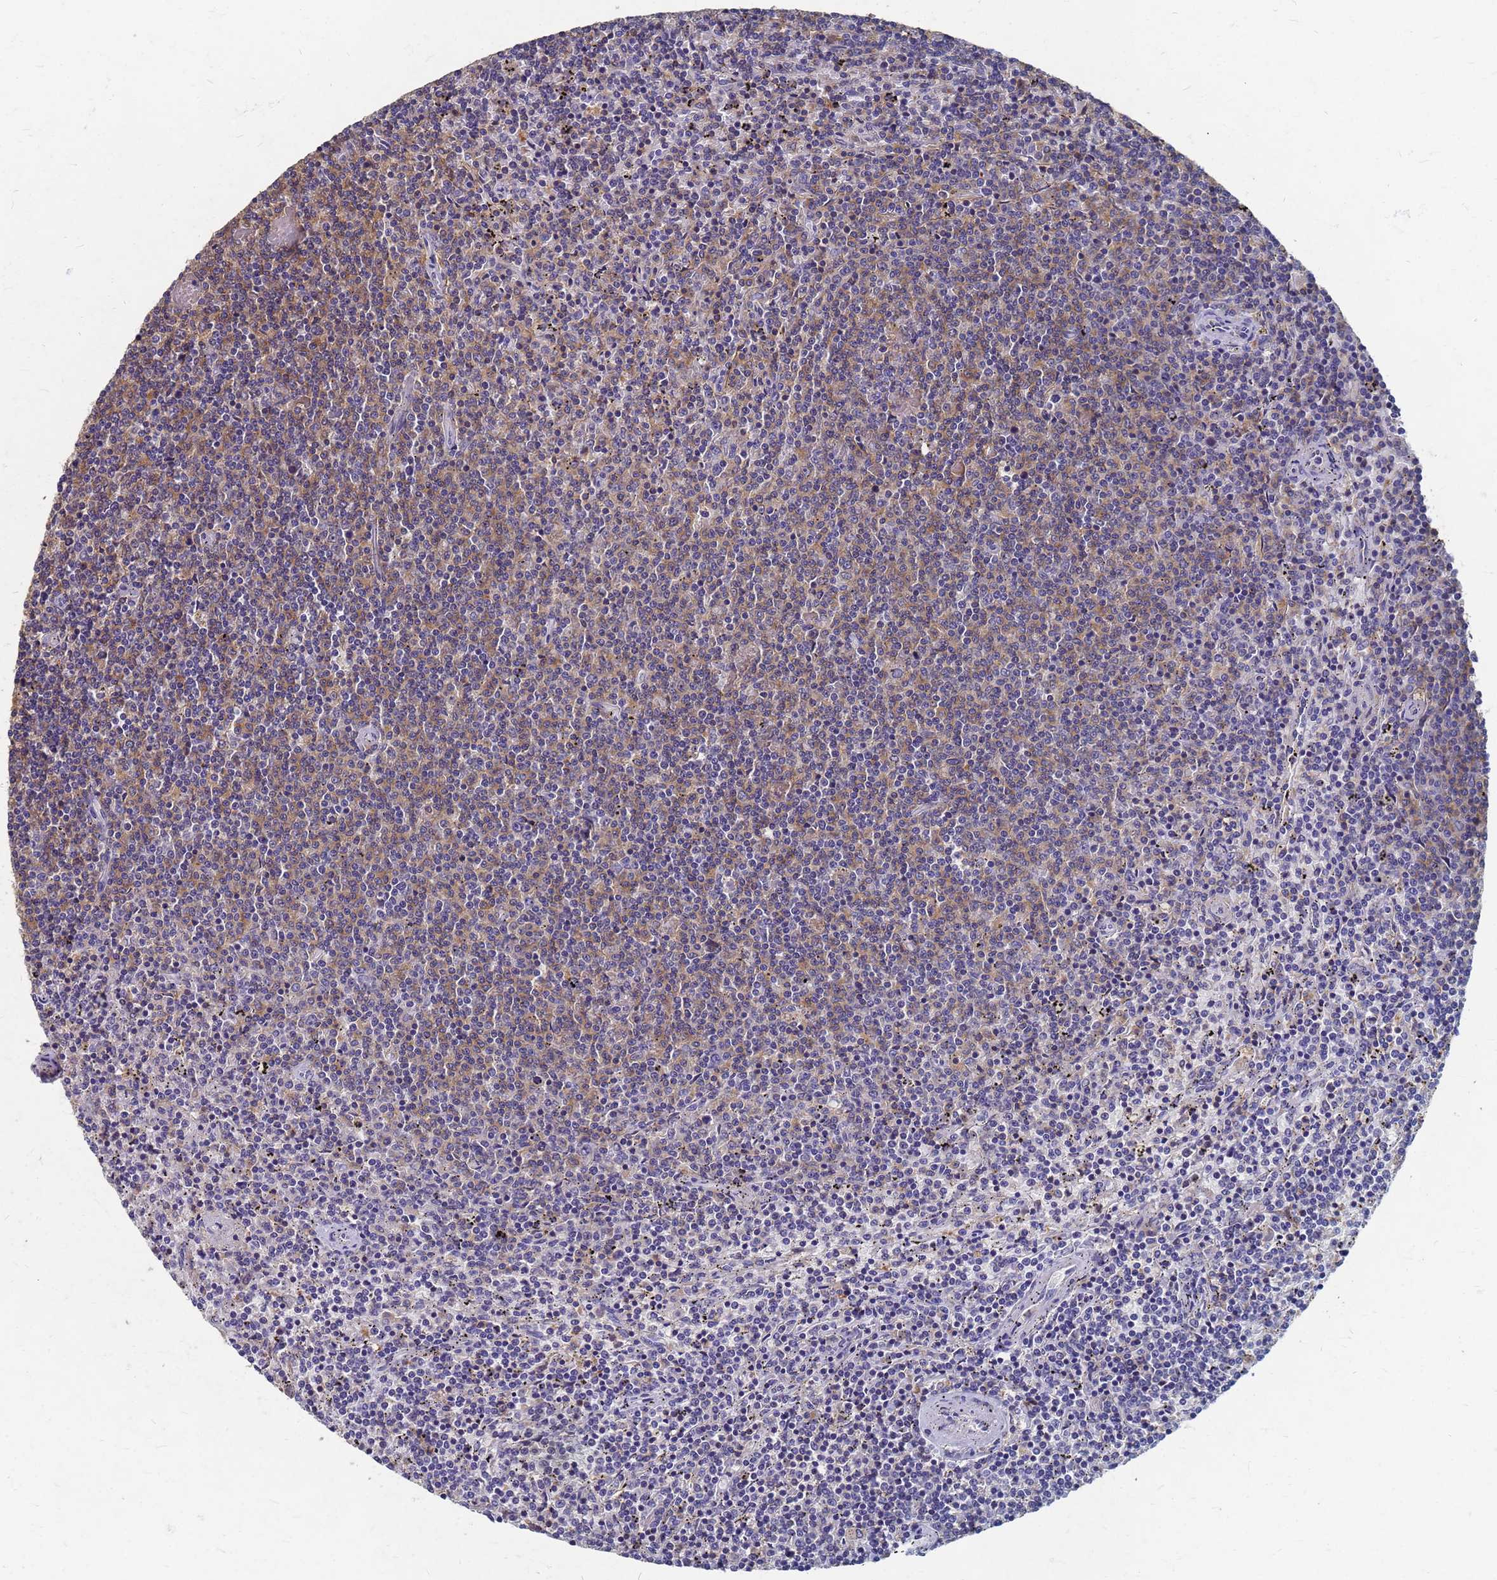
{"staining": {"intensity": "moderate", "quantity": "25%-75%", "location": "cytoplasmic/membranous"}, "tissue": "lymphoma", "cell_type": "Tumor cells", "image_type": "cancer", "snomed": [{"axis": "morphology", "description": "Malignant lymphoma, non-Hodgkin's type, Low grade"}, {"axis": "topography", "description": "Spleen"}], "caption": "Moderate cytoplasmic/membranous protein staining is seen in approximately 25%-75% of tumor cells in lymphoma. (Stains: DAB in brown, nuclei in blue, Microscopy: brightfield microscopy at high magnification).", "gene": "KRCC1", "patient": {"sex": "female", "age": 50}}